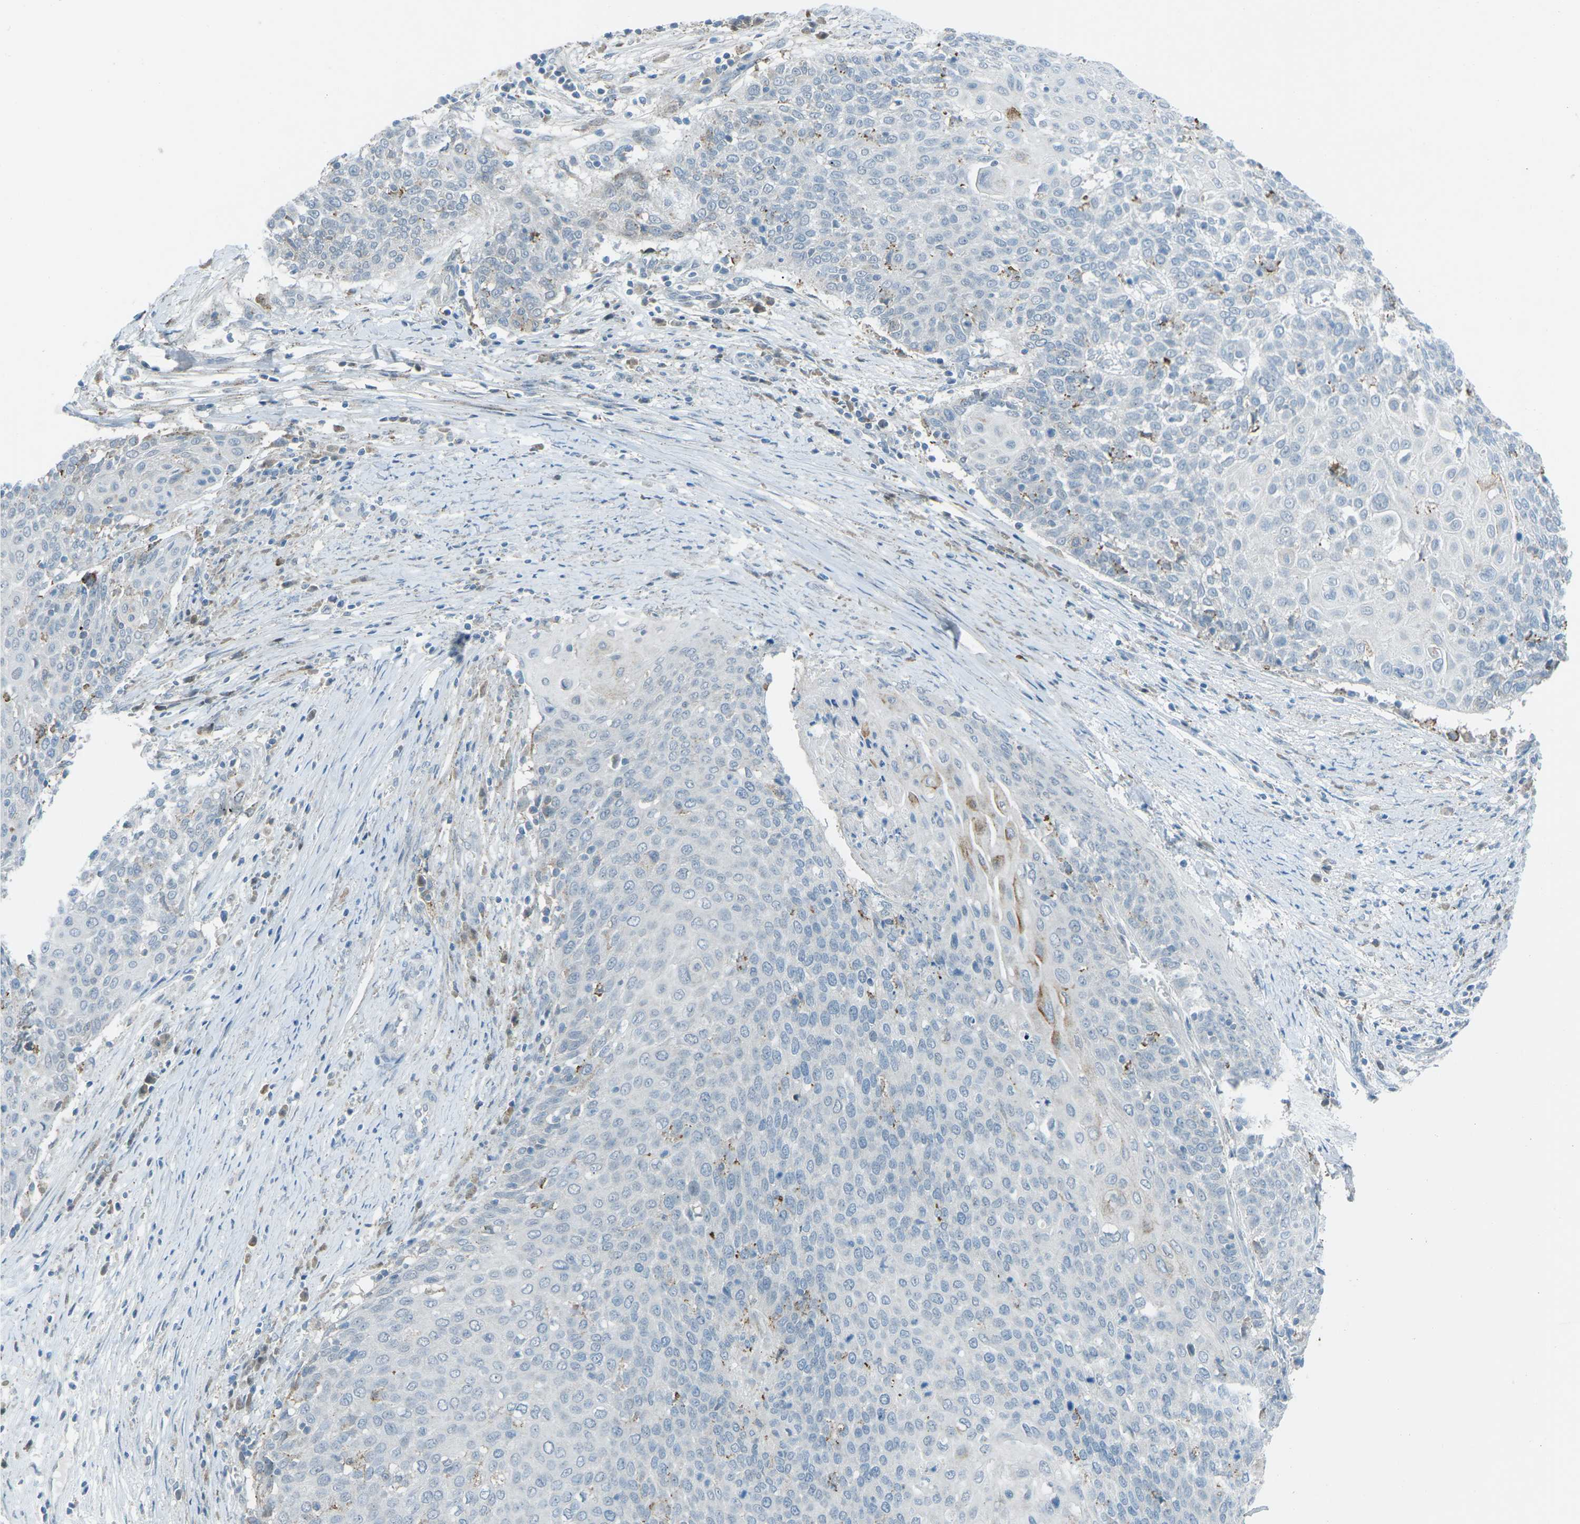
{"staining": {"intensity": "negative", "quantity": "none", "location": "none"}, "tissue": "cervical cancer", "cell_type": "Tumor cells", "image_type": "cancer", "snomed": [{"axis": "morphology", "description": "Squamous cell carcinoma, NOS"}, {"axis": "topography", "description": "Cervix"}], "caption": "This is an immunohistochemistry photomicrograph of cervical squamous cell carcinoma. There is no expression in tumor cells.", "gene": "PRKCA", "patient": {"sex": "female", "age": 39}}